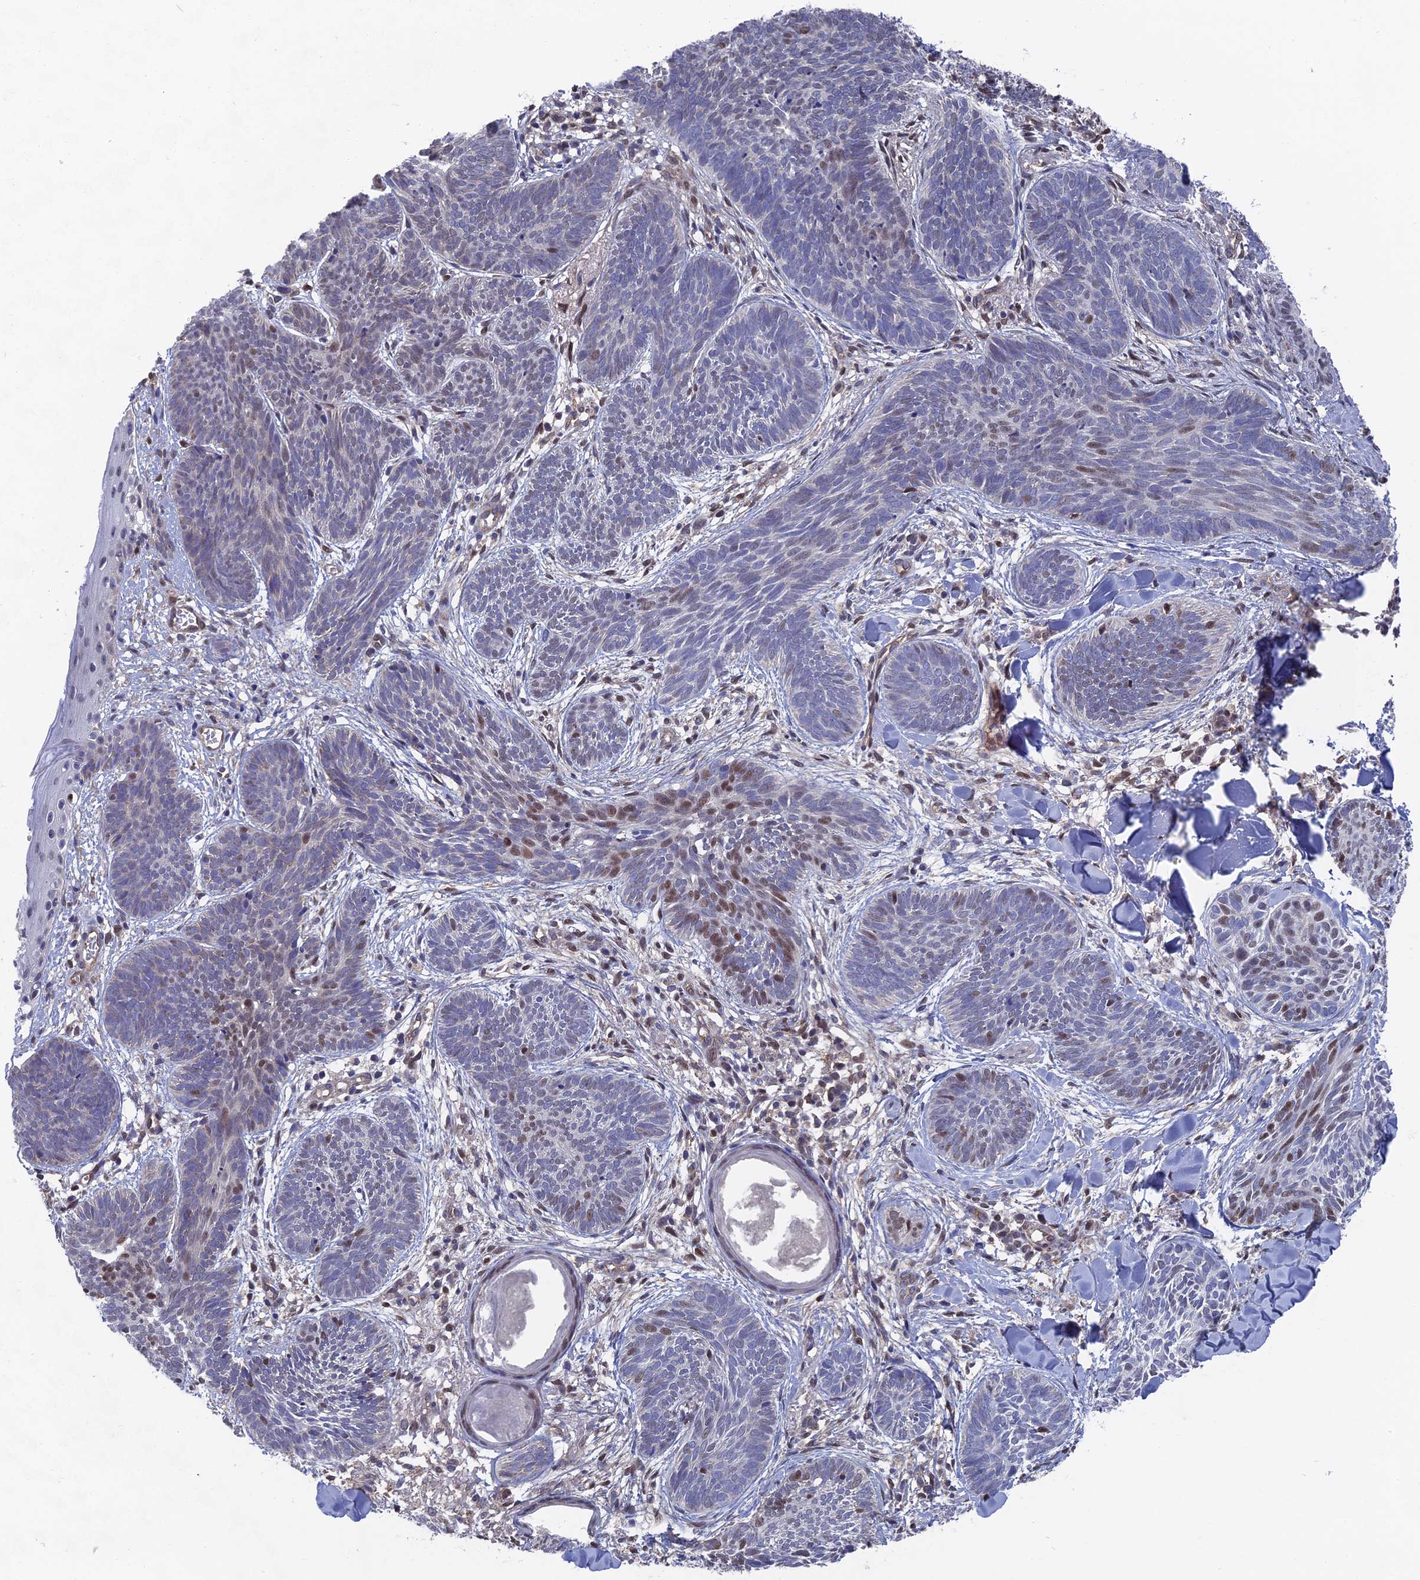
{"staining": {"intensity": "moderate", "quantity": "<25%", "location": "nuclear"}, "tissue": "skin cancer", "cell_type": "Tumor cells", "image_type": "cancer", "snomed": [{"axis": "morphology", "description": "Basal cell carcinoma"}, {"axis": "topography", "description": "Skin"}], "caption": "High-power microscopy captured an immunohistochemistry (IHC) photomicrograph of skin cancer (basal cell carcinoma), revealing moderate nuclear expression in about <25% of tumor cells.", "gene": "UNC5D", "patient": {"sex": "female", "age": 81}}